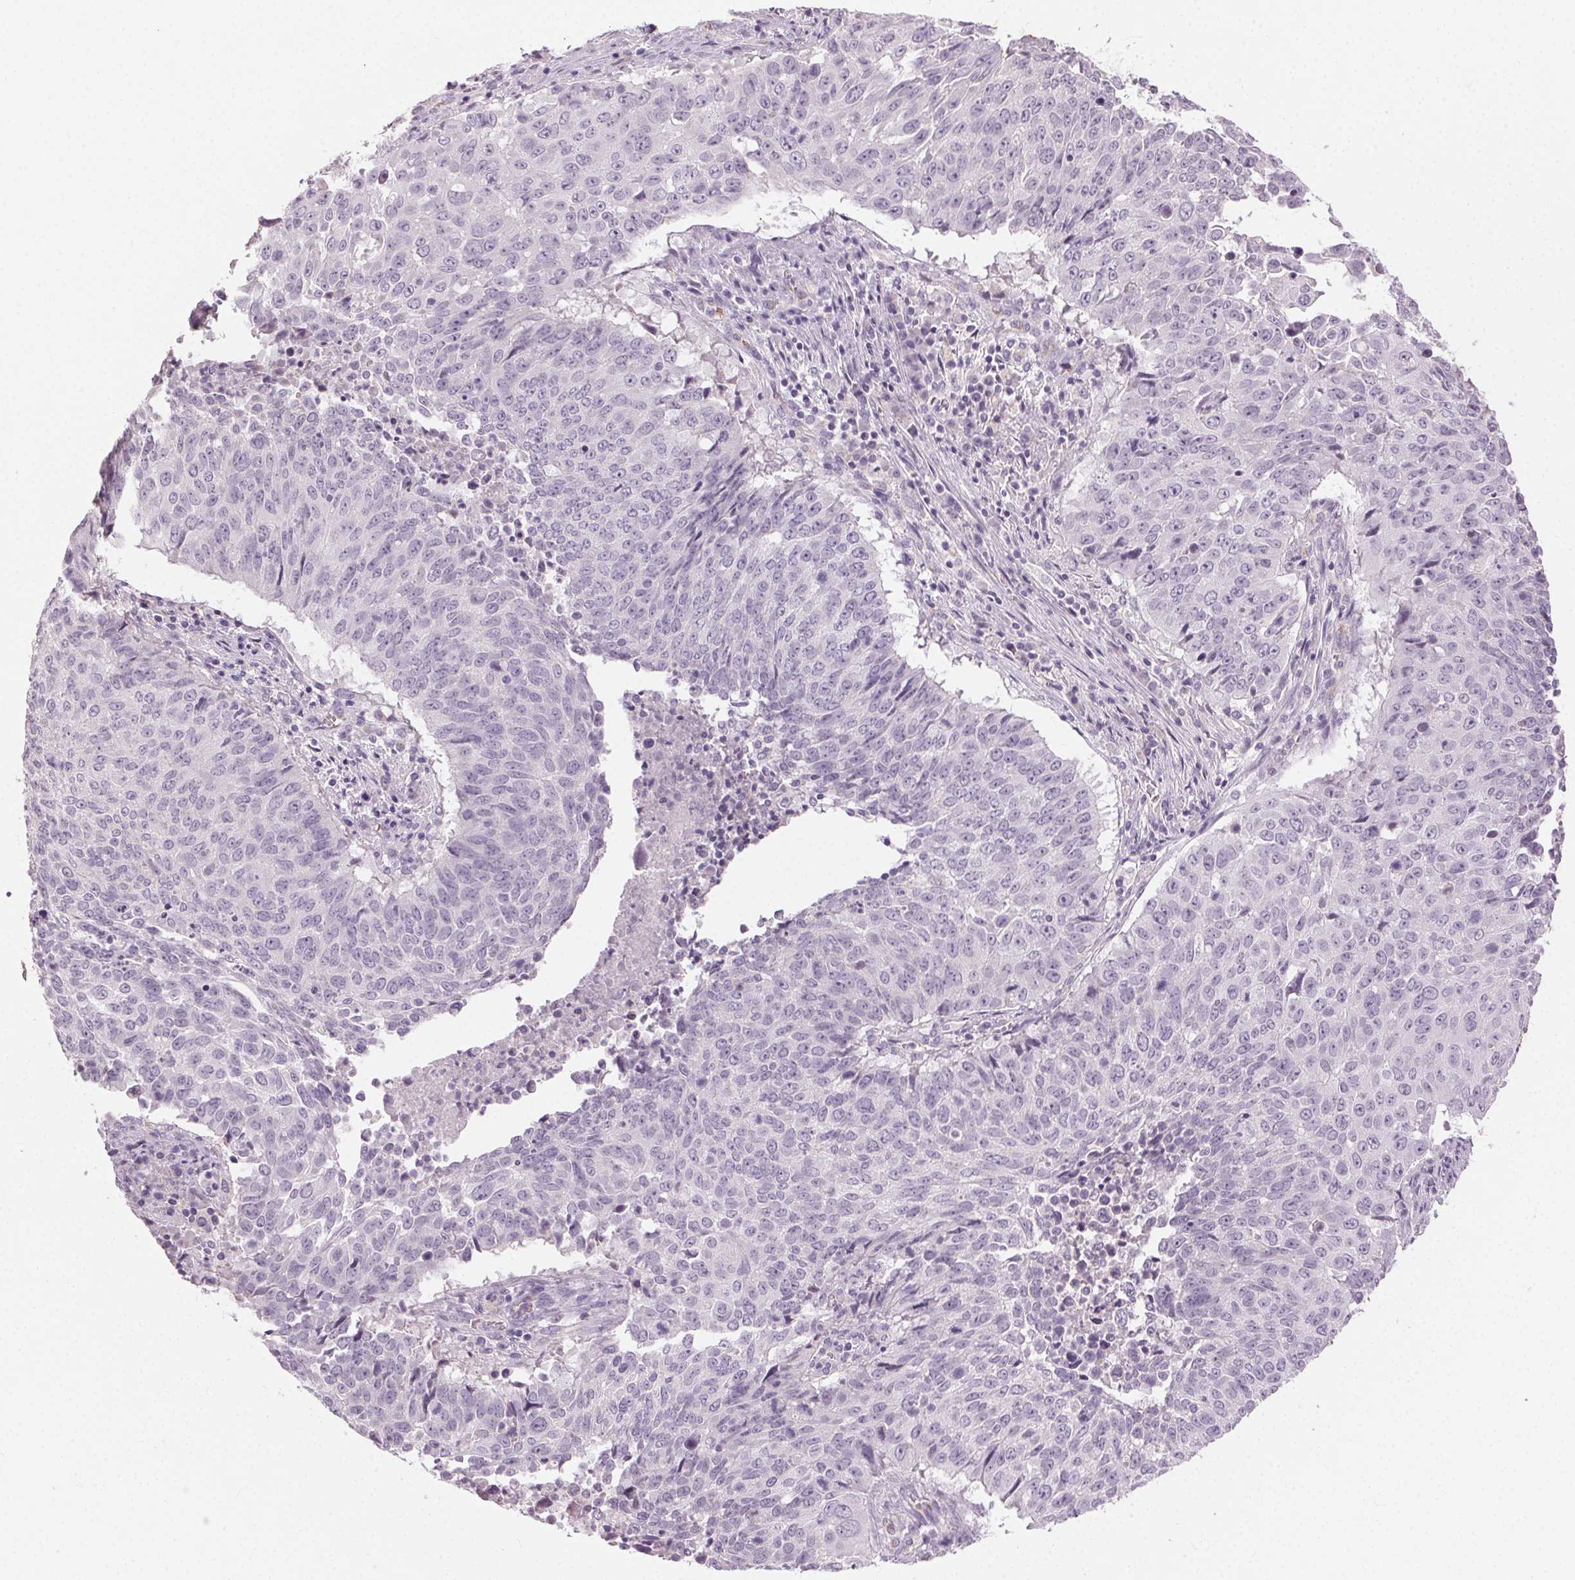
{"staining": {"intensity": "negative", "quantity": "none", "location": "none"}, "tissue": "lung cancer", "cell_type": "Tumor cells", "image_type": "cancer", "snomed": [{"axis": "morphology", "description": "Normal tissue, NOS"}, {"axis": "morphology", "description": "Squamous cell carcinoma, NOS"}, {"axis": "topography", "description": "Bronchus"}, {"axis": "topography", "description": "Lung"}], "caption": "An image of human lung cancer (squamous cell carcinoma) is negative for staining in tumor cells.", "gene": "CLTRN", "patient": {"sex": "male", "age": 64}}